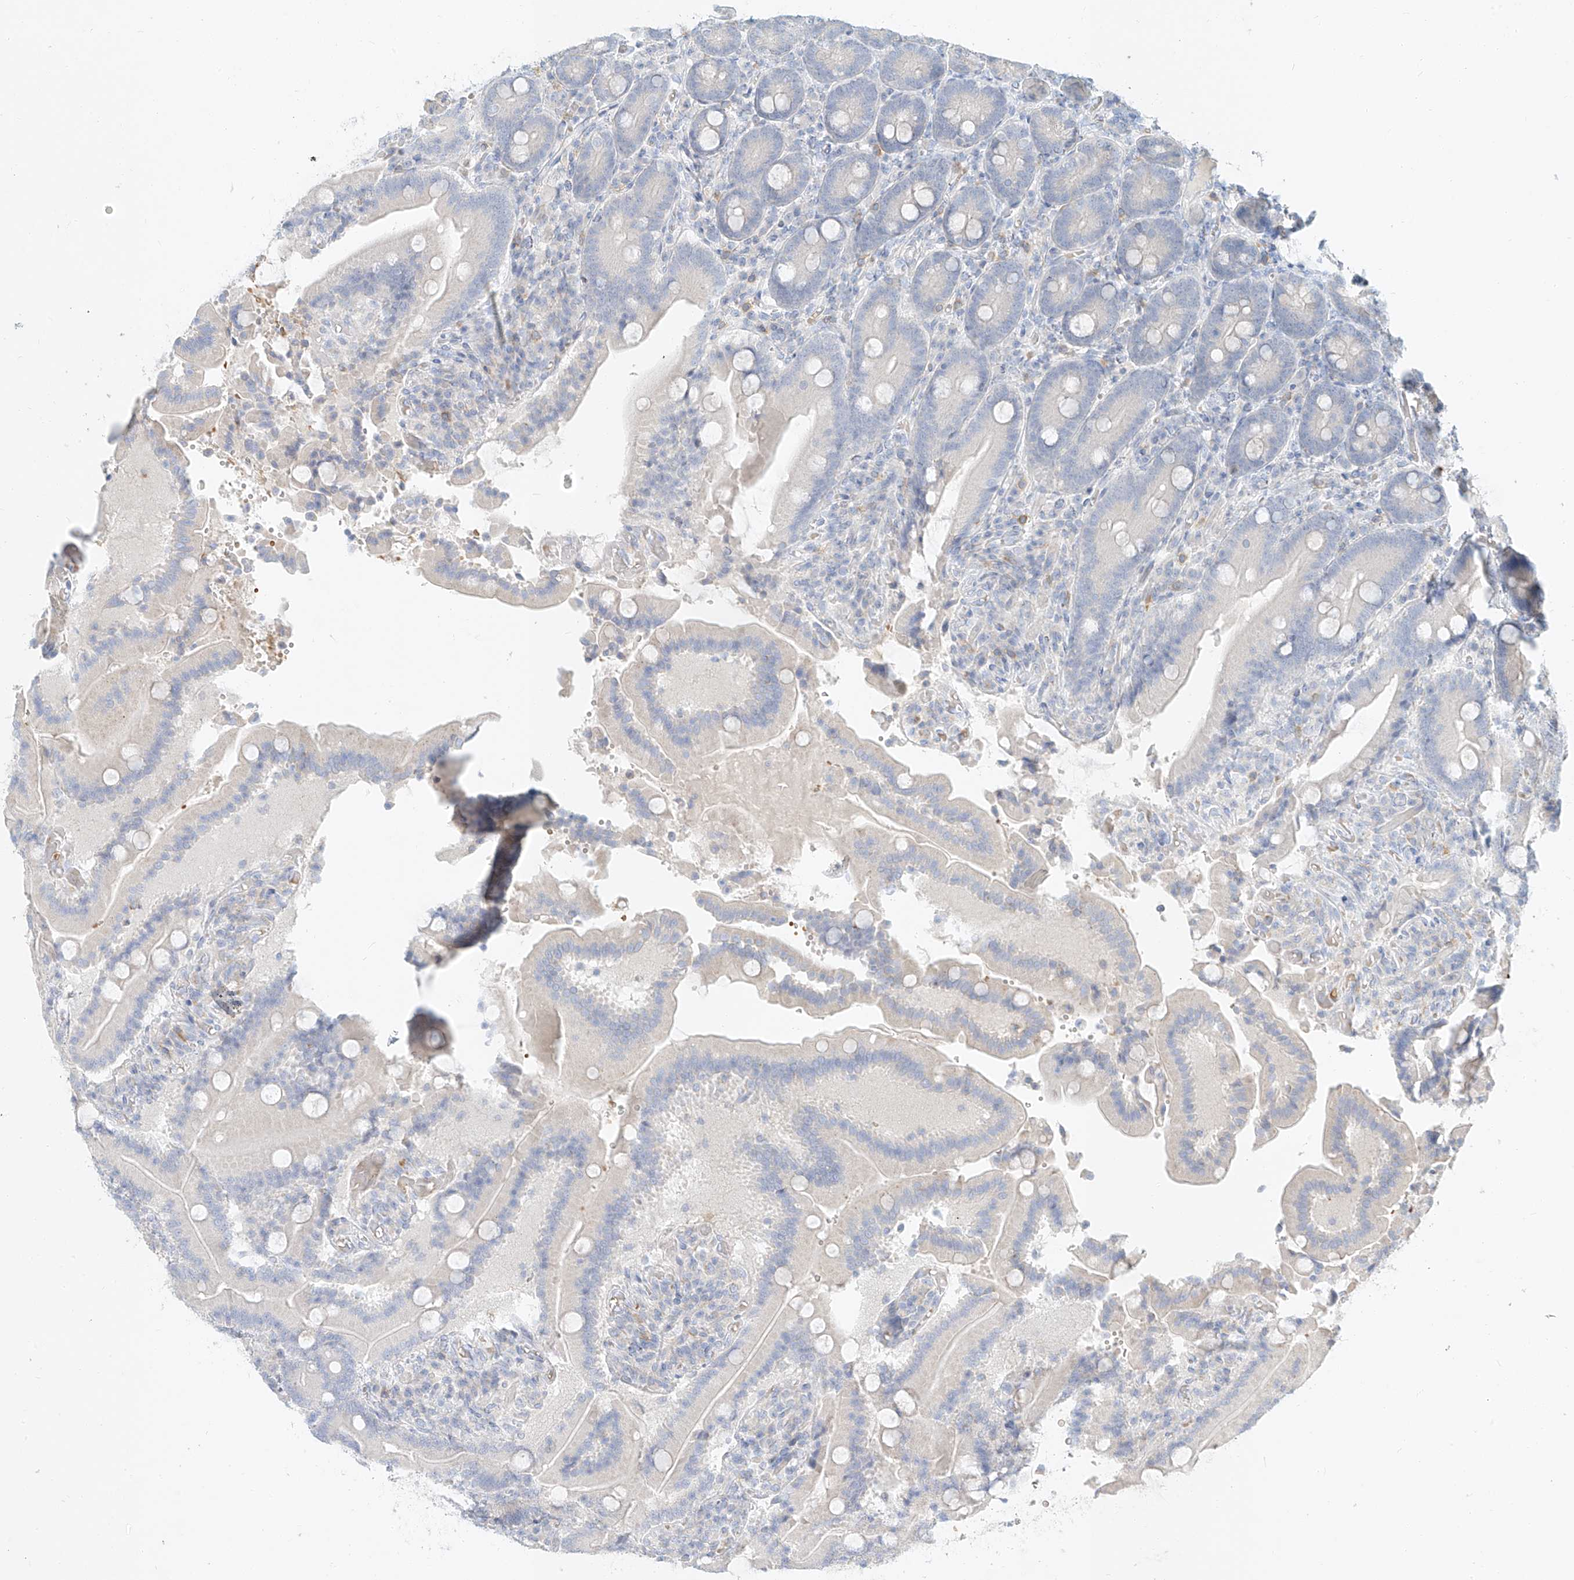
{"staining": {"intensity": "negative", "quantity": "none", "location": "none"}, "tissue": "duodenum", "cell_type": "Glandular cells", "image_type": "normal", "snomed": [{"axis": "morphology", "description": "Normal tissue, NOS"}, {"axis": "topography", "description": "Duodenum"}], "caption": "Immunohistochemistry (IHC) of unremarkable duodenum reveals no expression in glandular cells.", "gene": "SYTL3", "patient": {"sex": "female", "age": 62}}